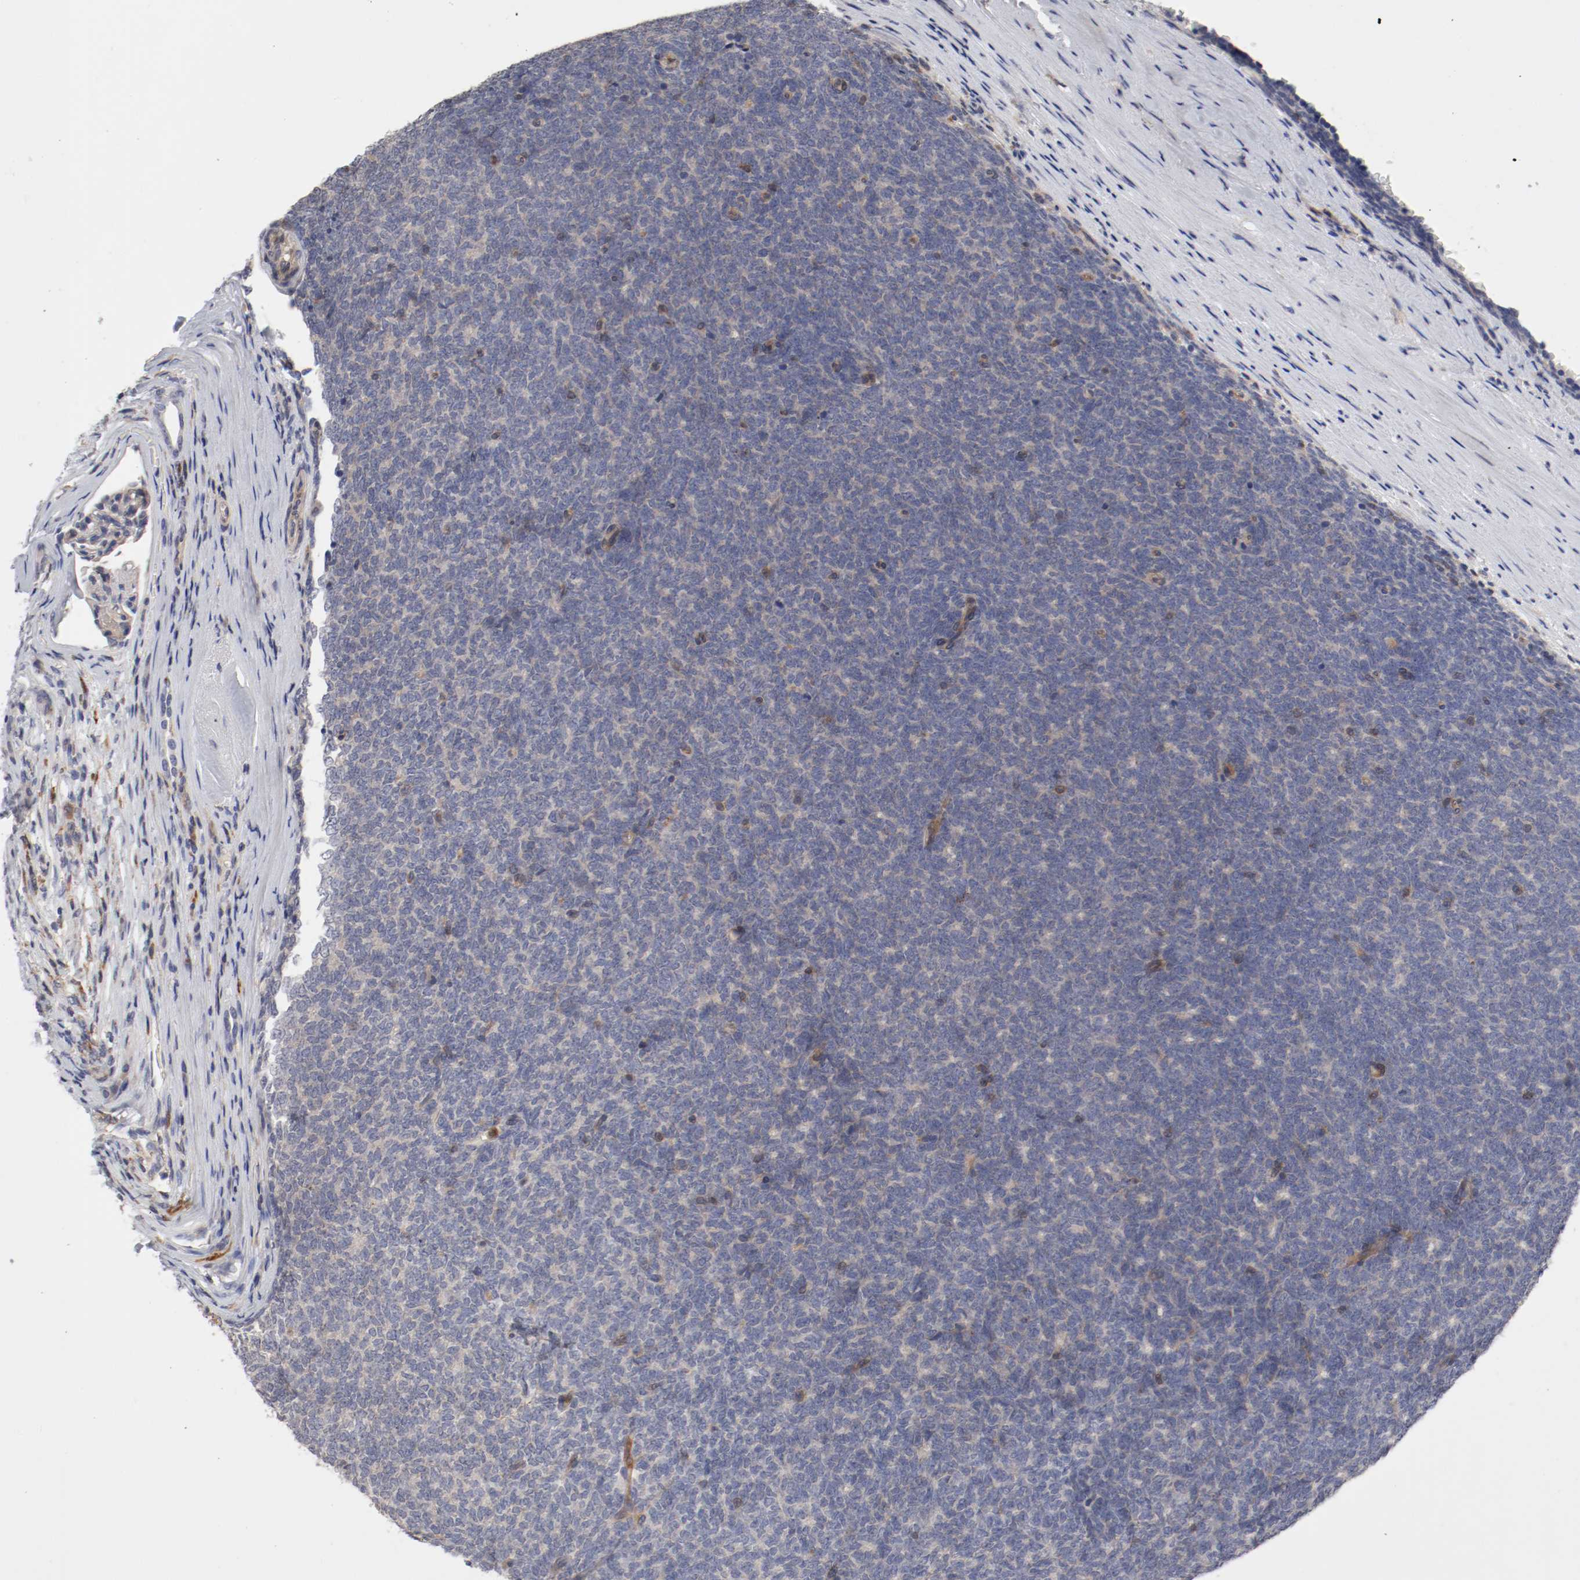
{"staining": {"intensity": "negative", "quantity": "none", "location": "none"}, "tissue": "renal cancer", "cell_type": "Tumor cells", "image_type": "cancer", "snomed": [{"axis": "morphology", "description": "Neoplasm, malignant, NOS"}, {"axis": "topography", "description": "Kidney"}], "caption": "IHC of neoplasm (malignant) (renal) displays no staining in tumor cells.", "gene": "CBL", "patient": {"sex": "male", "age": 28}}